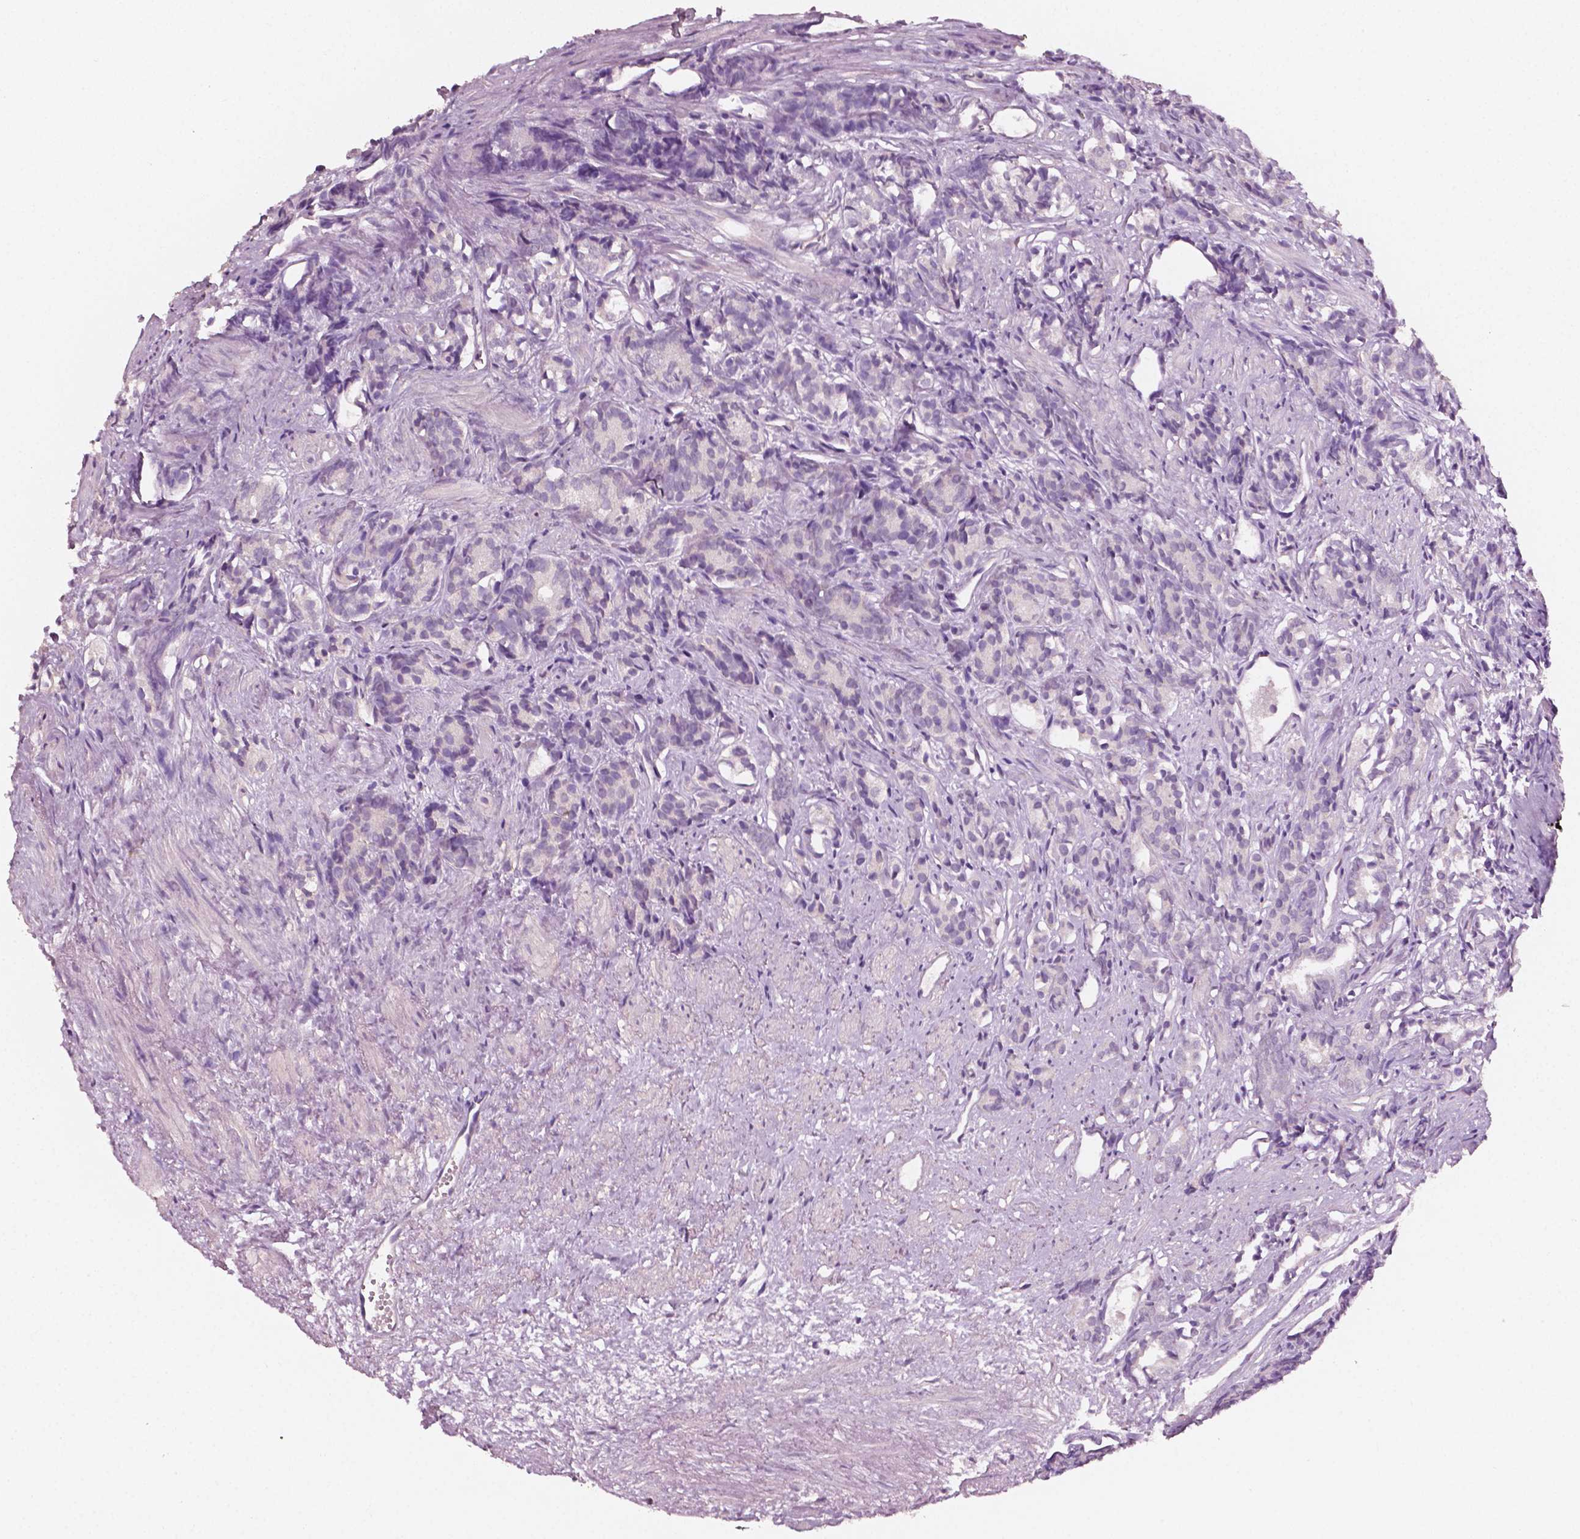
{"staining": {"intensity": "negative", "quantity": "none", "location": "none"}, "tissue": "prostate cancer", "cell_type": "Tumor cells", "image_type": "cancer", "snomed": [{"axis": "morphology", "description": "Adenocarcinoma, High grade"}, {"axis": "topography", "description": "Prostate"}], "caption": "An image of human high-grade adenocarcinoma (prostate) is negative for staining in tumor cells.", "gene": "PLA2R1", "patient": {"sex": "male", "age": 84}}